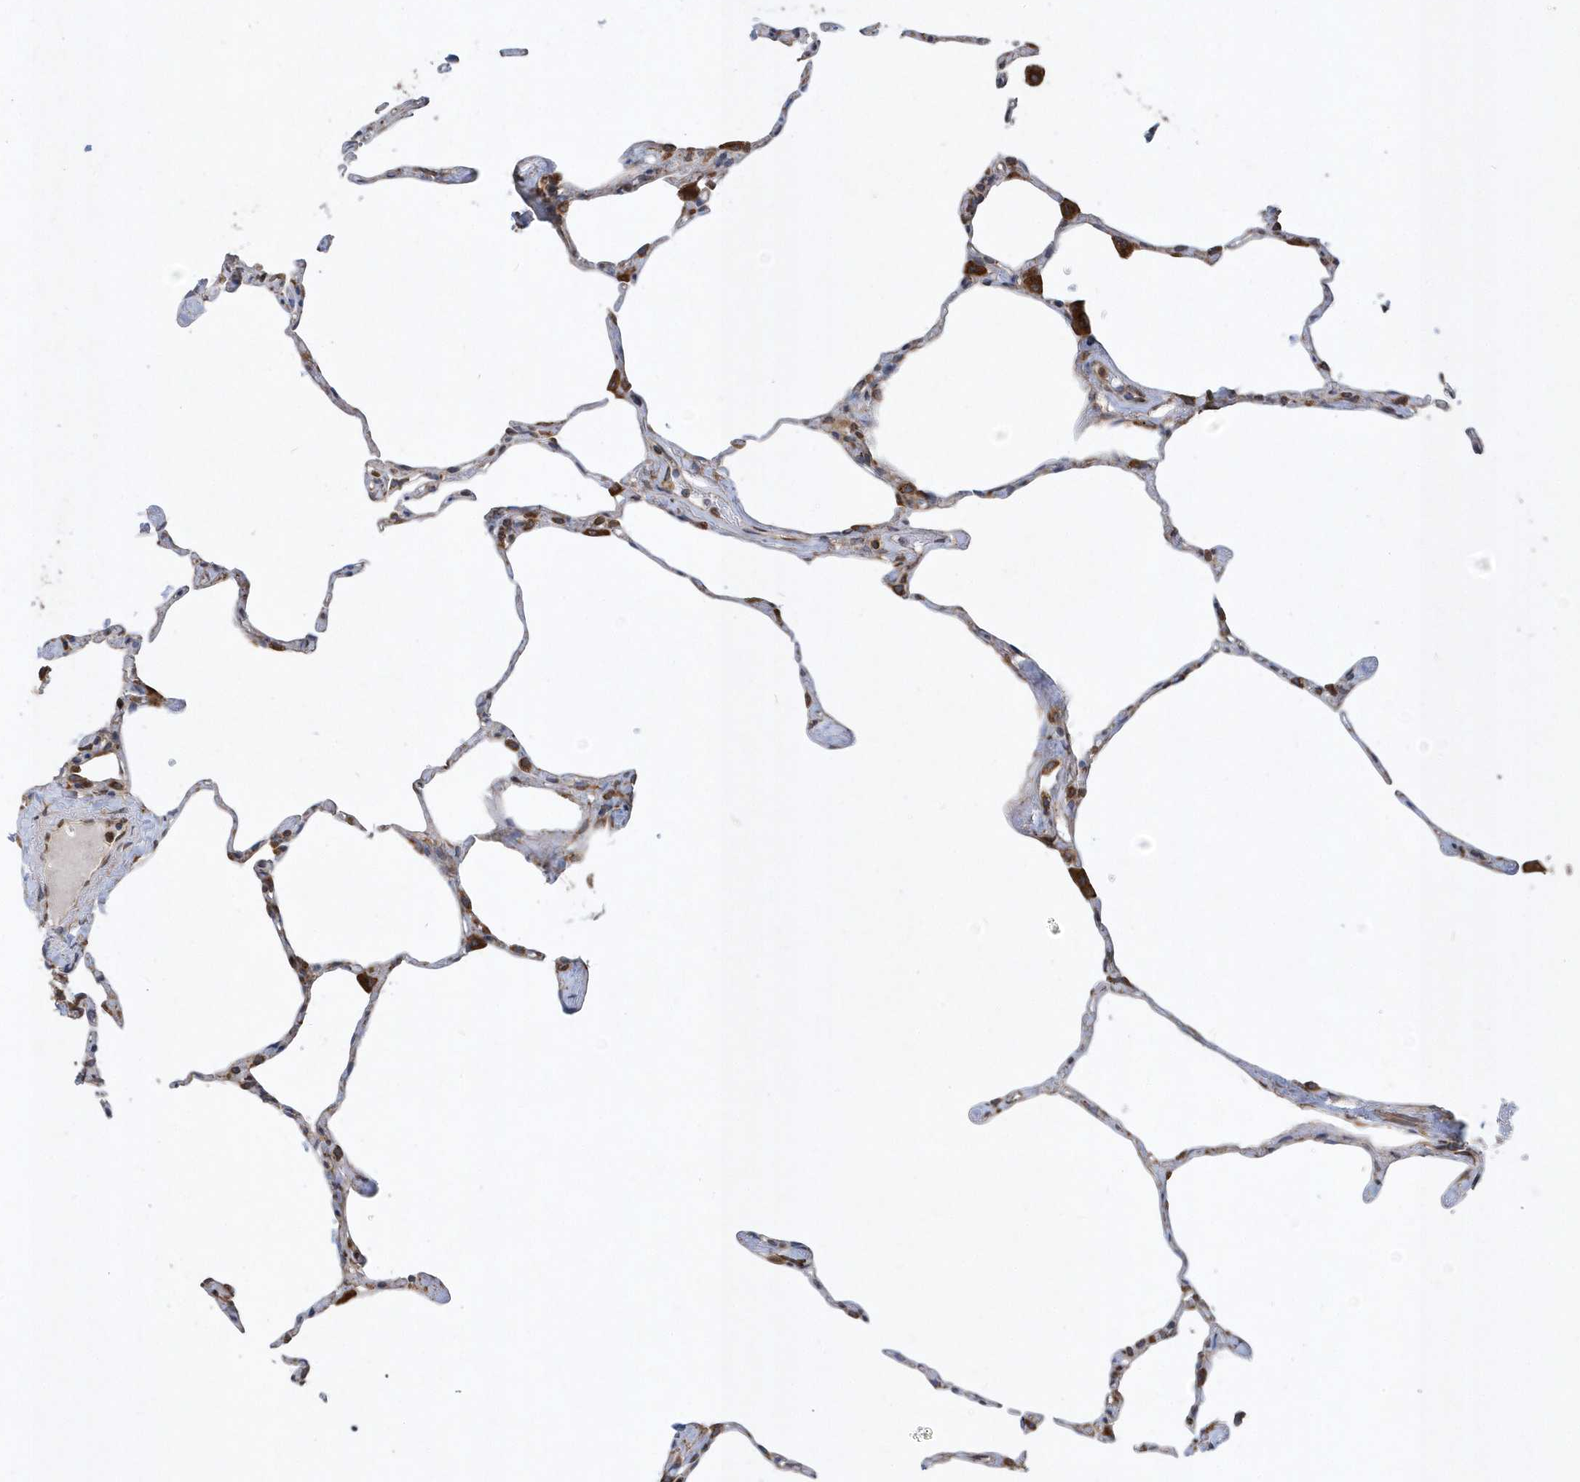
{"staining": {"intensity": "moderate", "quantity": "25%-75%", "location": "cytoplasmic/membranous"}, "tissue": "lung", "cell_type": "Alveolar cells", "image_type": "normal", "snomed": [{"axis": "morphology", "description": "Normal tissue, NOS"}, {"axis": "topography", "description": "Lung"}], "caption": "Immunohistochemical staining of normal human lung shows 25%-75% levels of moderate cytoplasmic/membranous protein expression in approximately 25%-75% of alveolar cells.", "gene": "VAMP7", "patient": {"sex": "male", "age": 65}}